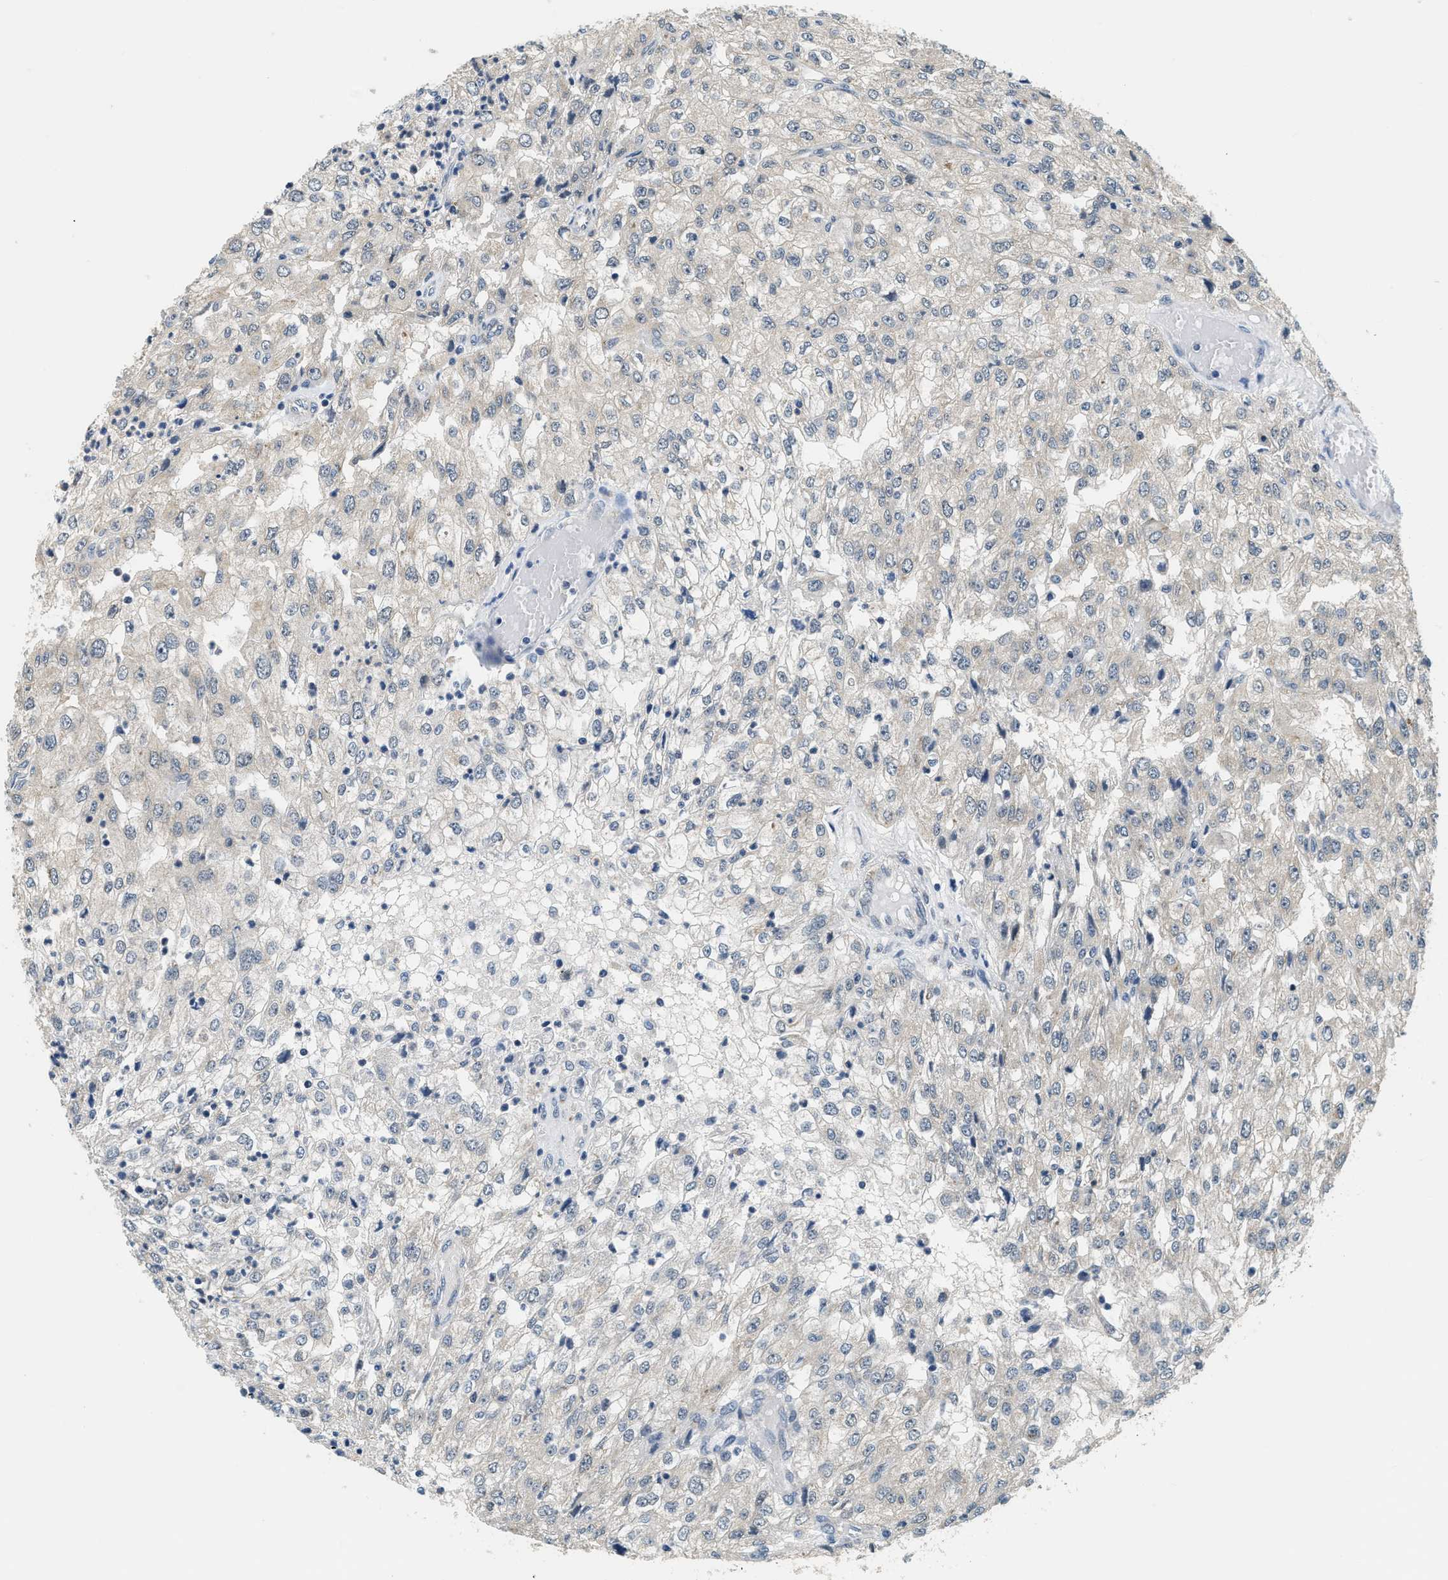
{"staining": {"intensity": "negative", "quantity": "none", "location": "none"}, "tissue": "renal cancer", "cell_type": "Tumor cells", "image_type": "cancer", "snomed": [{"axis": "morphology", "description": "Adenocarcinoma, NOS"}, {"axis": "topography", "description": "Kidney"}], "caption": "Protein analysis of renal cancer (adenocarcinoma) reveals no significant staining in tumor cells.", "gene": "YAE1", "patient": {"sex": "female", "age": 54}}